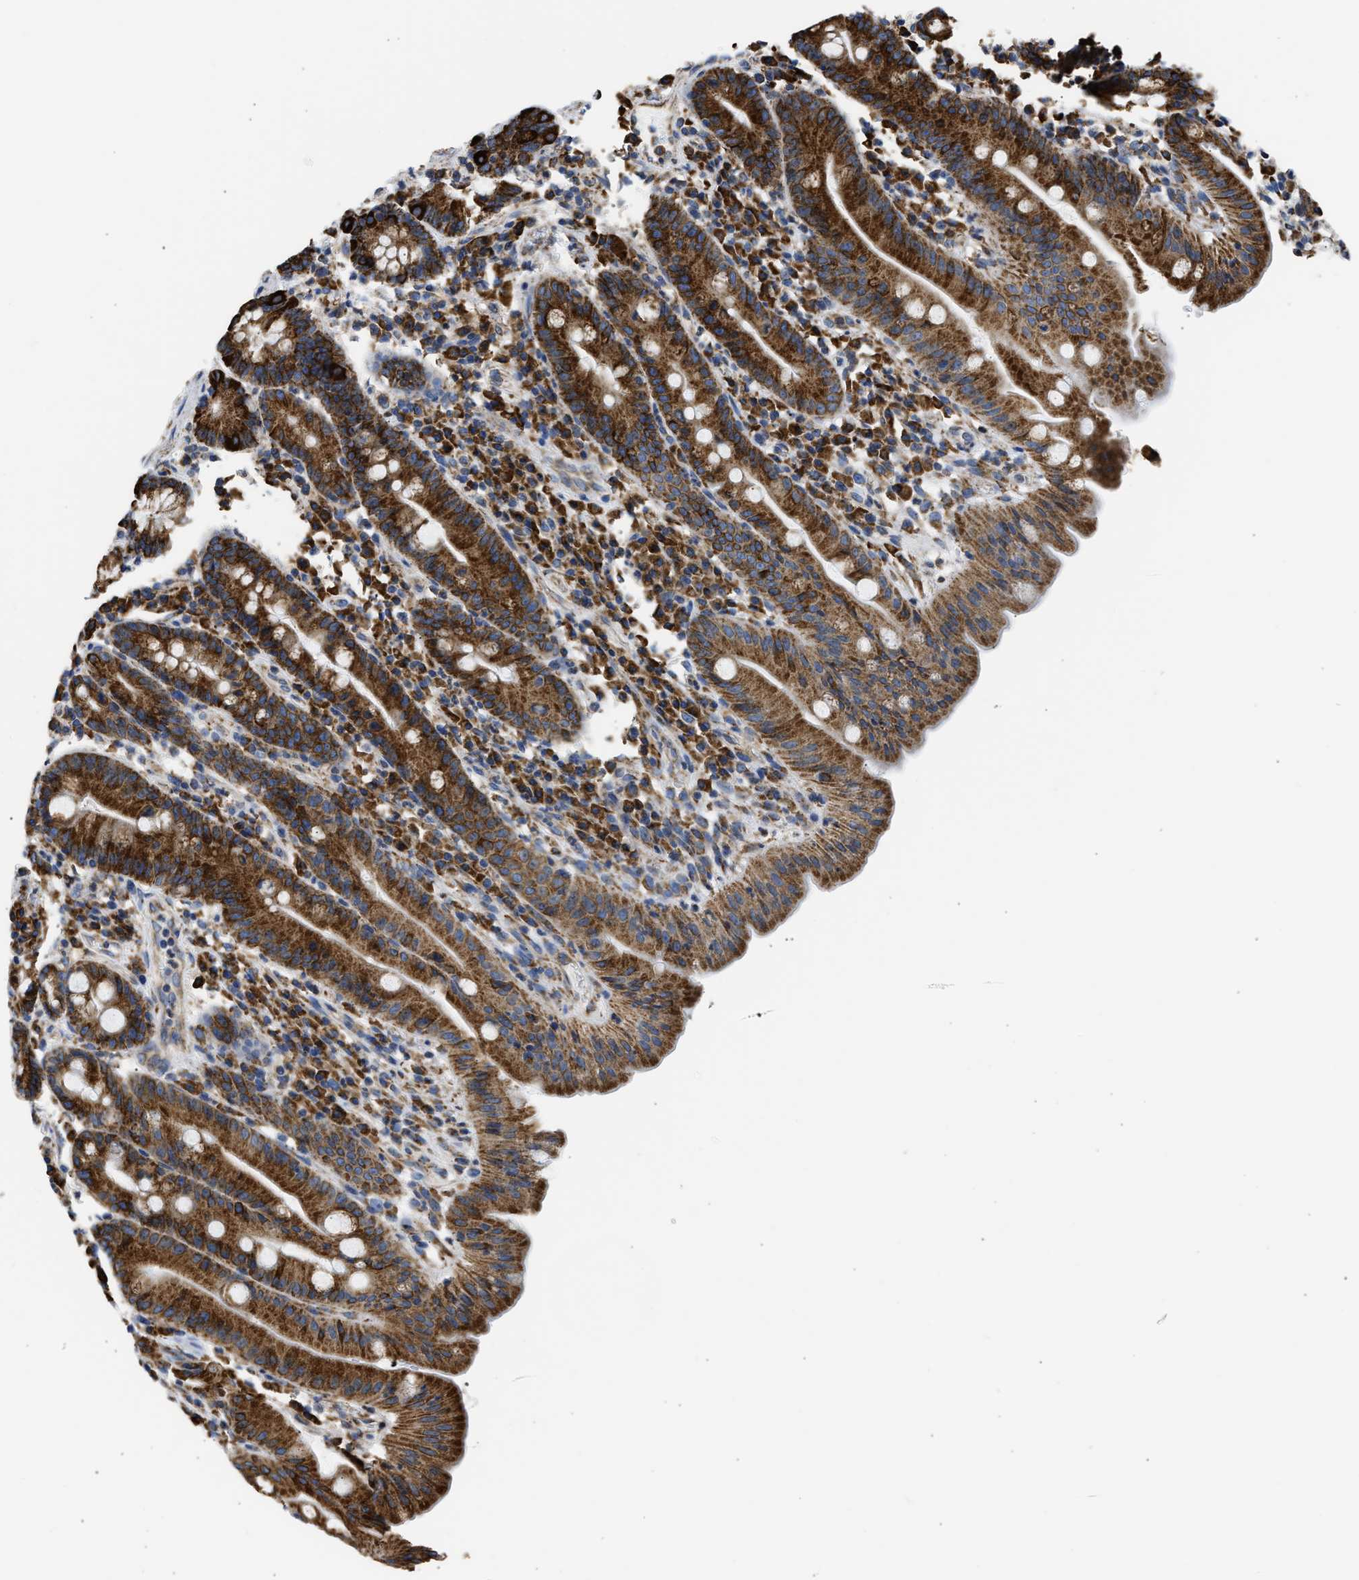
{"staining": {"intensity": "strong", "quantity": ">75%", "location": "cytoplasmic/membranous"}, "tissue": "duodenum", "cell_type": "Glandular cells", "image_type": "normal", "snomed": [{"axis": "morphology", "description": "Normal tissue, NOS"}, {"axis": "topography", "description": "Duodenum"}], "caption": "Immunohistochemical staining of unremarkable human duodenum shows >75% levels of strong cytoplasmic/membranous protein expression in about >75% of glandular cells. The staining is performed using DAB brown chromogen to label protein expression. The nuclei are counter-stained blue using hematoxylin.", "gene": "CYCS", "patient": {"sex": "male", "age": 50}}